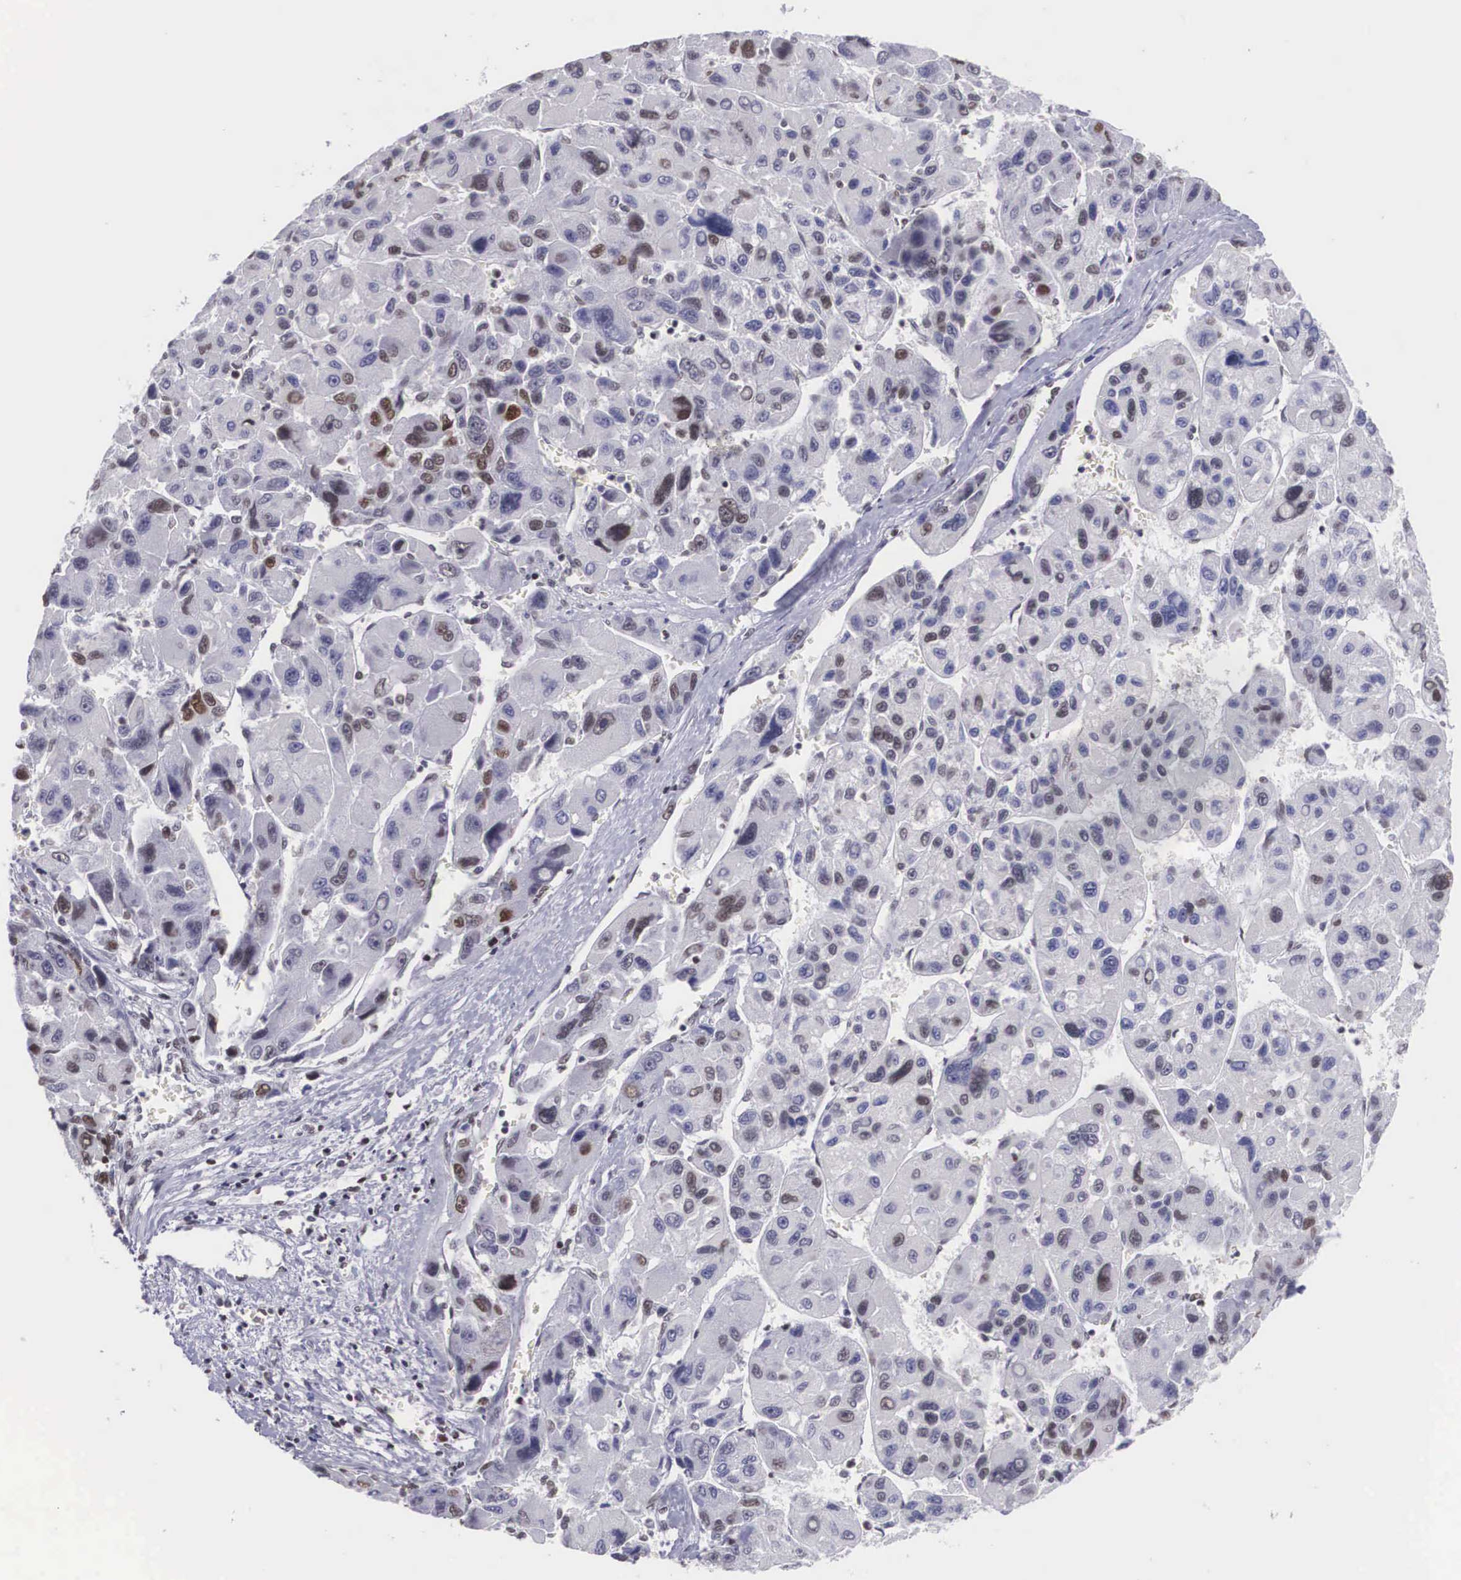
{"staining": {"intensity": "weak", "quantity": "<25%", "location": "nuclear"}, "tissue": "liver cancer", "cell_type": "Tumor cells", "image_type": "cancer", "snomed": [{"axis": "morphology", "description": "Carcinoma, Hepatocellular, NOS"}, {"axis": "topography", "description": "Liver"}], "caption": "Image shows no significant protein positivity in tumor cells of liver hepatocellular carcinoma. (DAB (3,3'-diaminobenzidine) IHC, high magnification).", "gene": "CSTF2", "patient": {"sex": "male", "age": 64}}